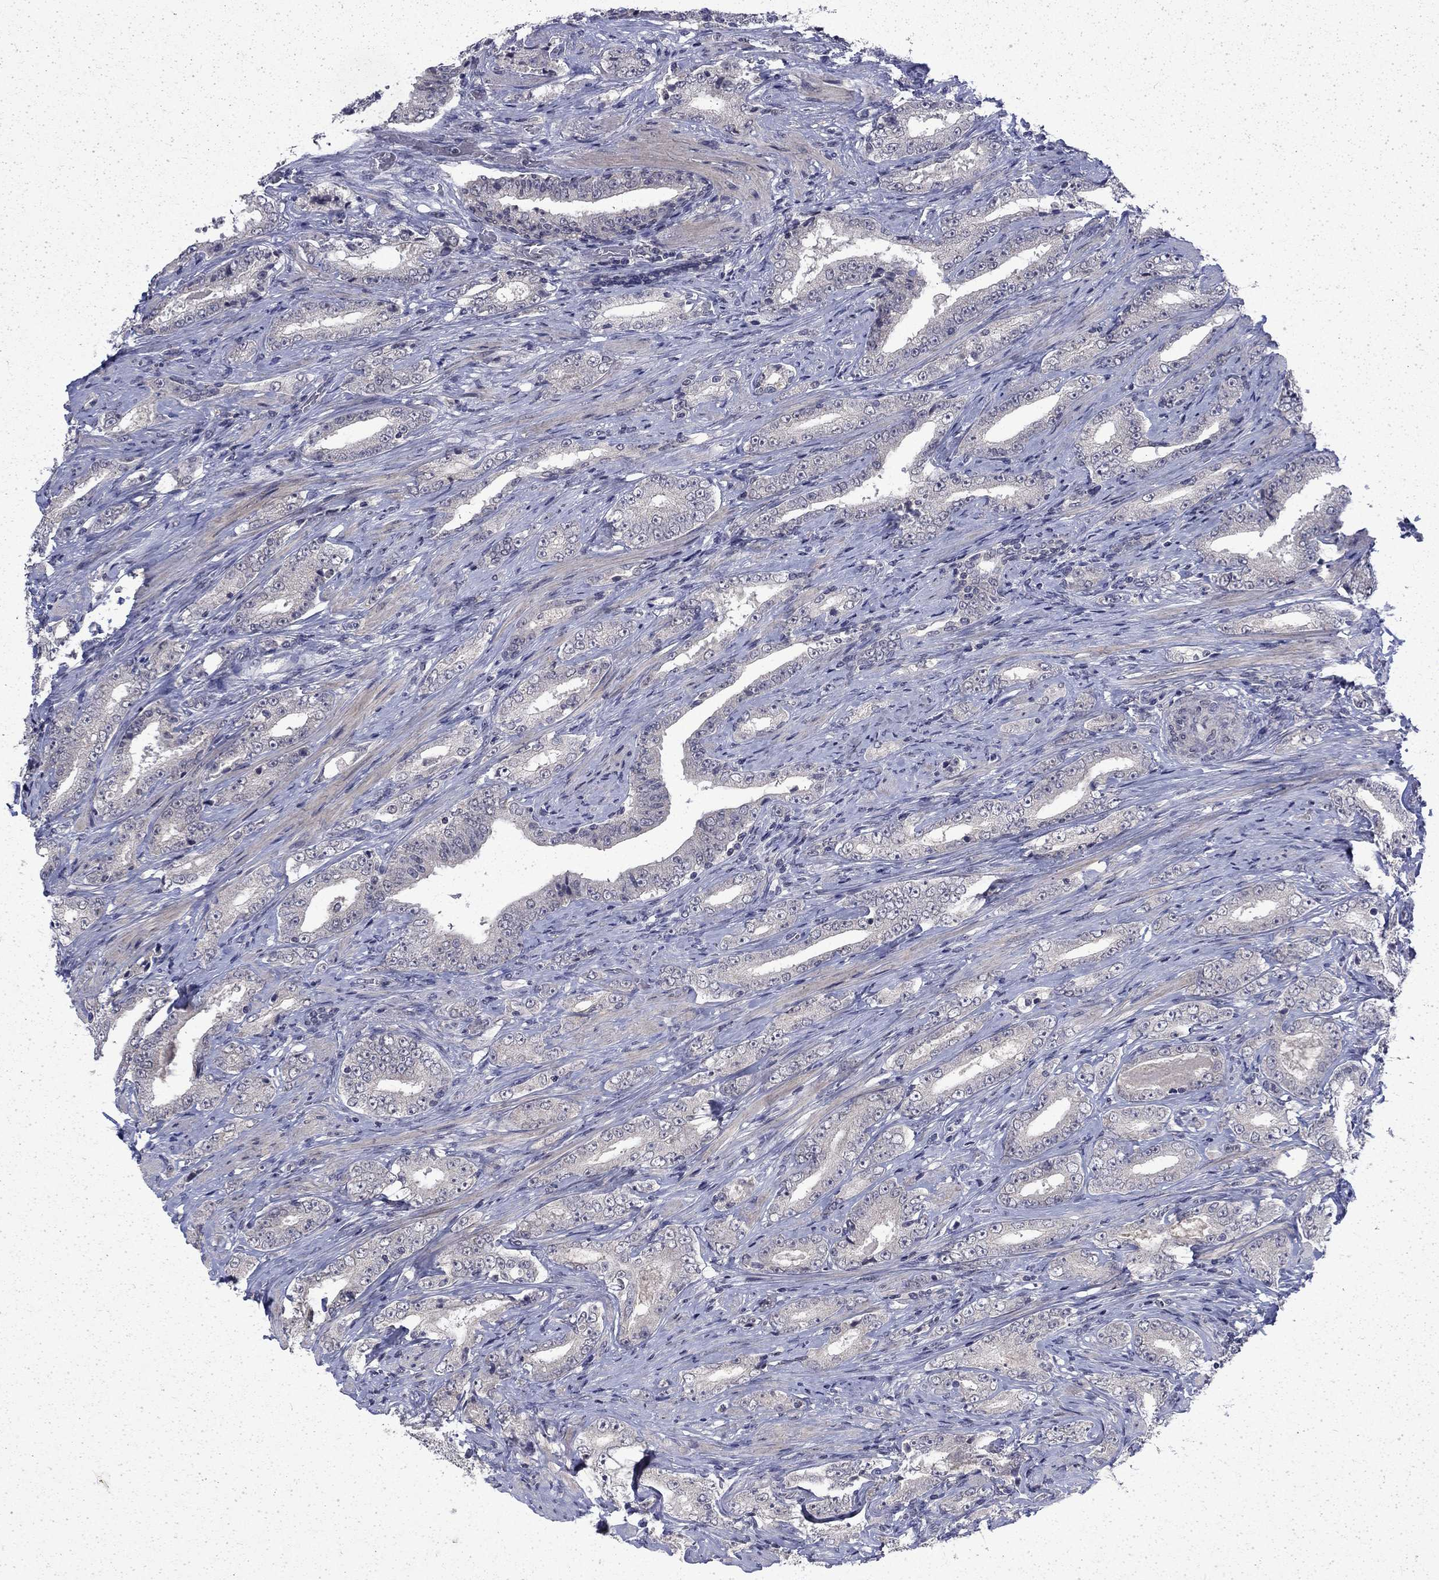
{"staining": {"intensity": "negative", "quantity": "none", "location": "none"}, "tissue": "prostate cancer", "cell_type": "Tumor cells", "image_type": "cancer", "snomed": [{"axis": "morphology", "description": "Adenocarcinoma, Low grade"}, {"axis": "topography", "description": "Prostate and seminal vesicle, NOS"}], "caption": "Protein analysis of prostate cancer shows no significant expression in tumor cells.", "gene": "CHAT", "patient": {"sex": "male", "age": 61}}